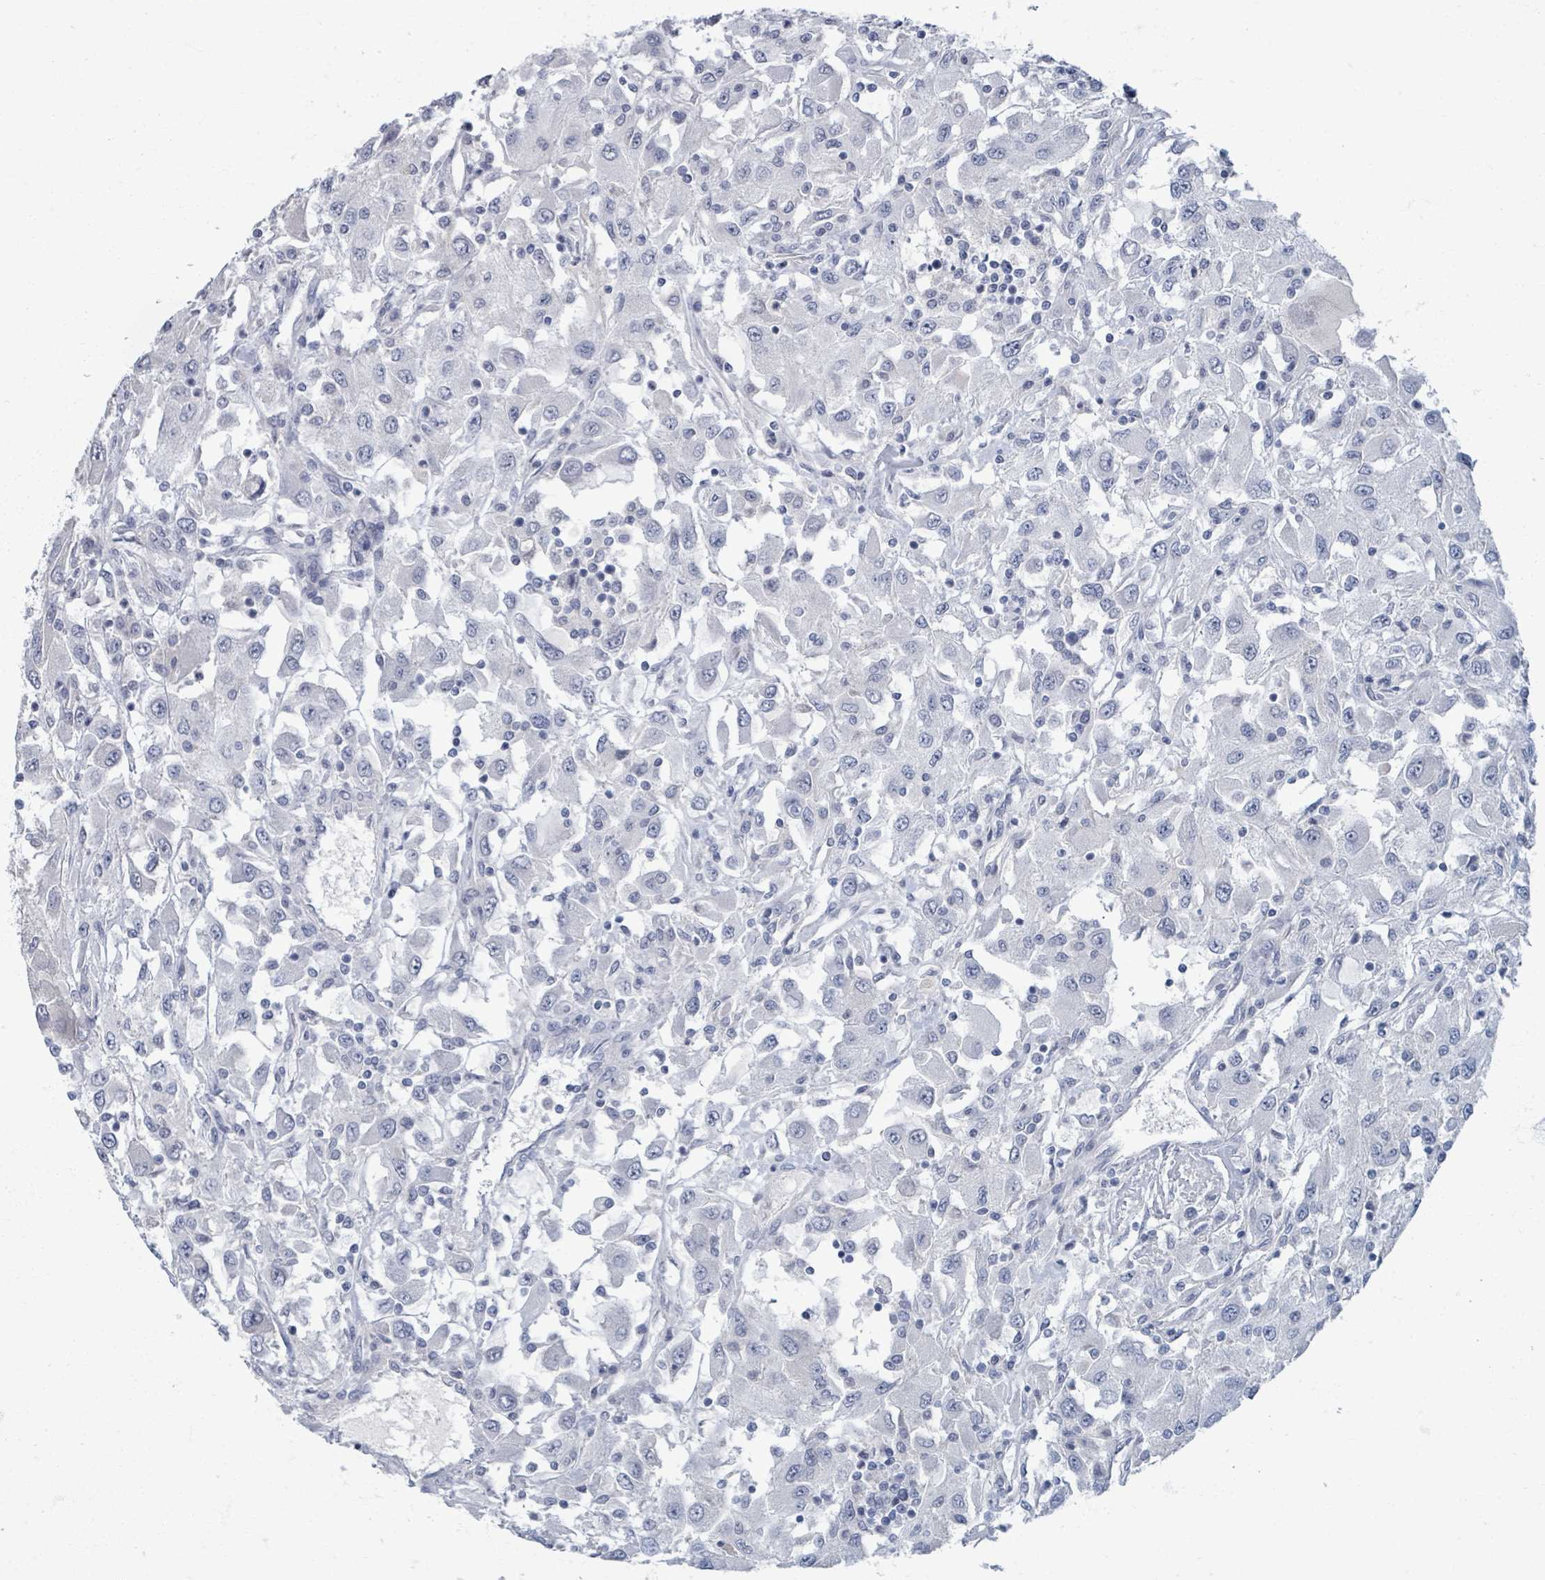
{"staining": {"intensity": "negative", "quantity": "none", "location": "none"}, "tissue": "renal cancer", "cell_type": "Tumor cells", "image_type": "cancer", "snomed": [{"axis": "morphology", "description": "Adenocarcinoma, NOS"}, {"axis": "topography", "description": "Kidney"}], "caption": "IHC of human renal adenocarcinoma demonstrates no expression in tumor cells. Brightfield microscopy of IHC stained with DAB (3,3'-diaminobenzidine) (brown) and hematoxylin (blue), captured at high magnification.", "gene": "WNT11", "patient": {"sex": "female", "age": 67}}